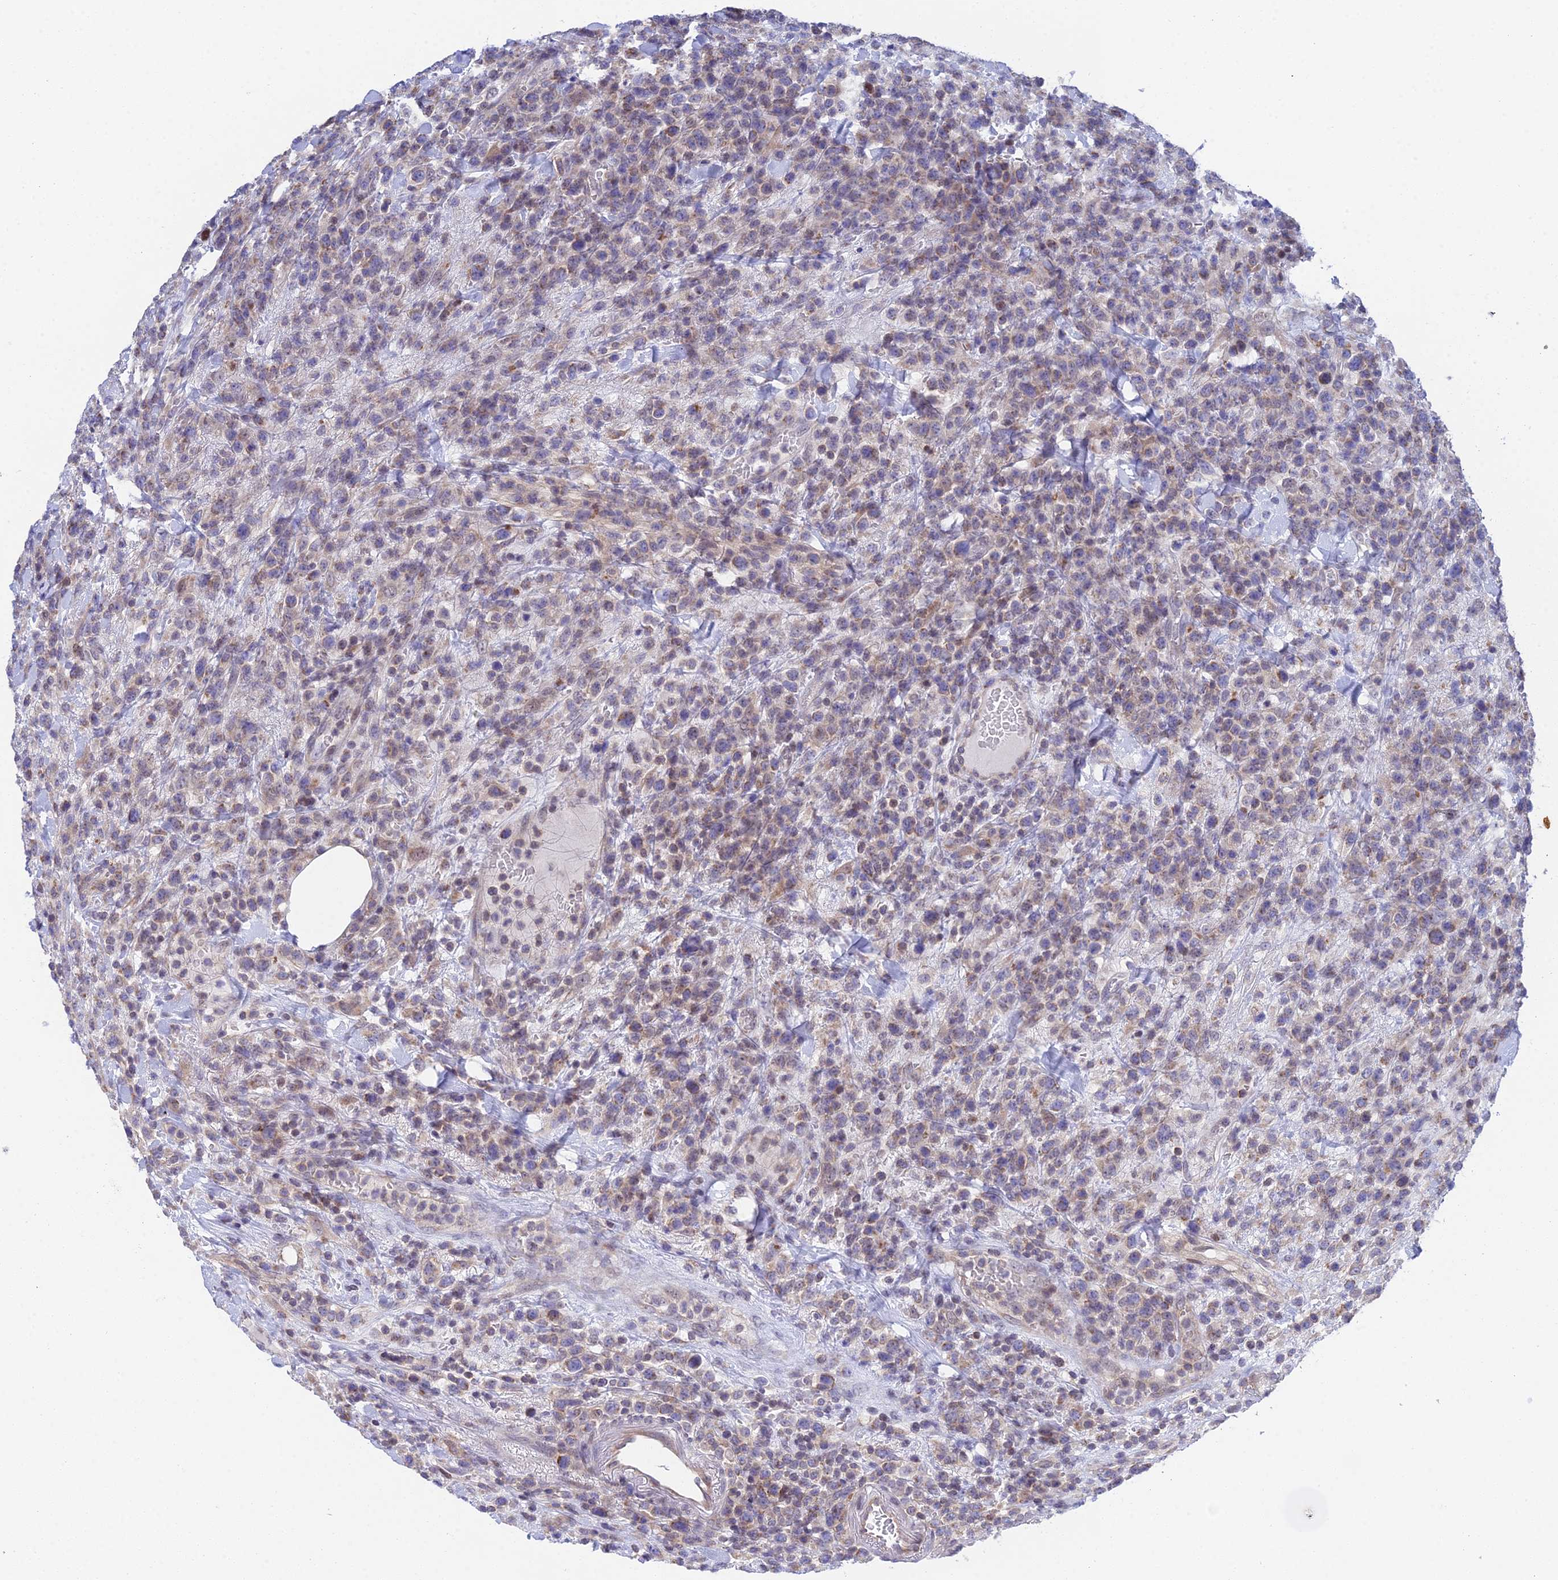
{"staining": {"intensity": "weak", "quantity": ">75%", "location": "cytoplasmic/membranous"}, "tissue": "lymphoma", "cell_type": "Tumor cells", "image_type": "cancer", "snomed": [{"axis": "morphology", "description": "Malignant lymphoma, non-Hodgkin's type, High grade"}, {"axis": "topography", "description": "Colon"}], "caption": "Lymphoma stained for a protein demonstrates weak cytoplasmic/membranous positivity in tumor cells.", "gene": "ELOA2", "patient": {"sex": "female", "age": 53}}